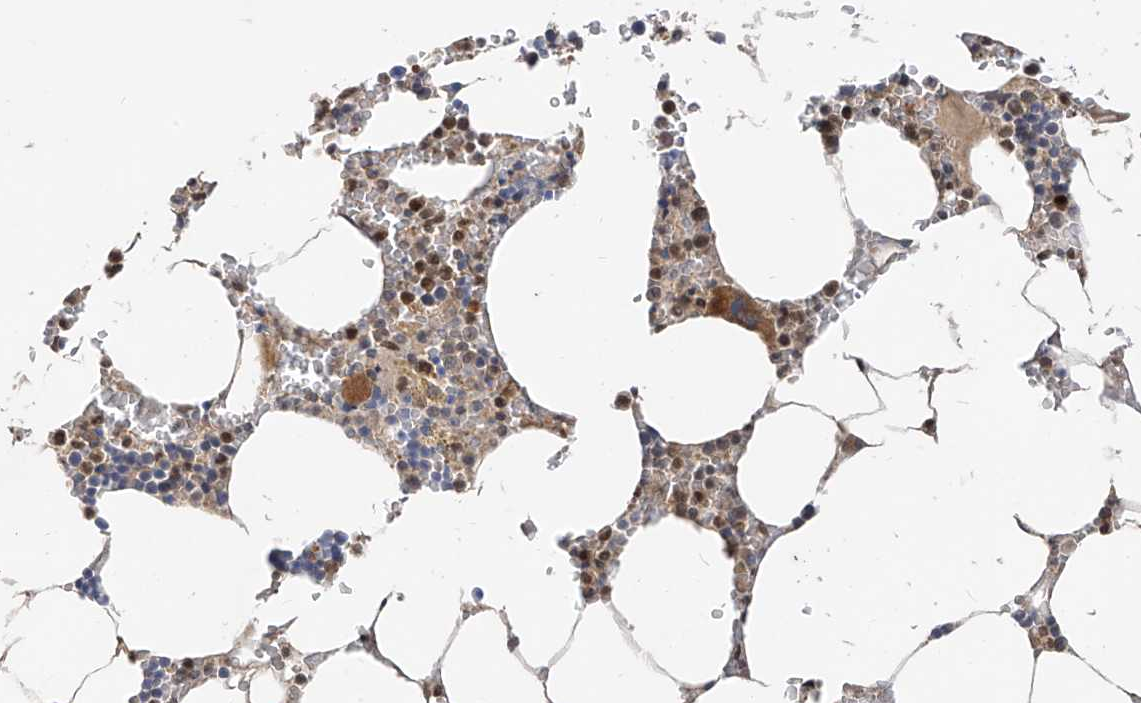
{"staining": {"intensity": "strong", "quantity": "<25%", "location": "cytoplasmic/membranous,nuclear"}, "tissue": "bone marrow", "cell_type": "Hematopoietic cells", "image_type": "normal", "snomed": [{"axis": "morphology", "description": "Normal tissue, NOS"}, {"axis": "topography", "description": "Bone marrow"}], "caption": "This photomicrograph demonstrates immunohistochemistry (IHC) staining of unremarkable human bone marrow, with medium strong cytoplasmic/membranous,nuclear positivity in approximately <25% of hematopoietic cells.", "gene": "MRTFA", "patient": {"sex": "male", "age": 70}}